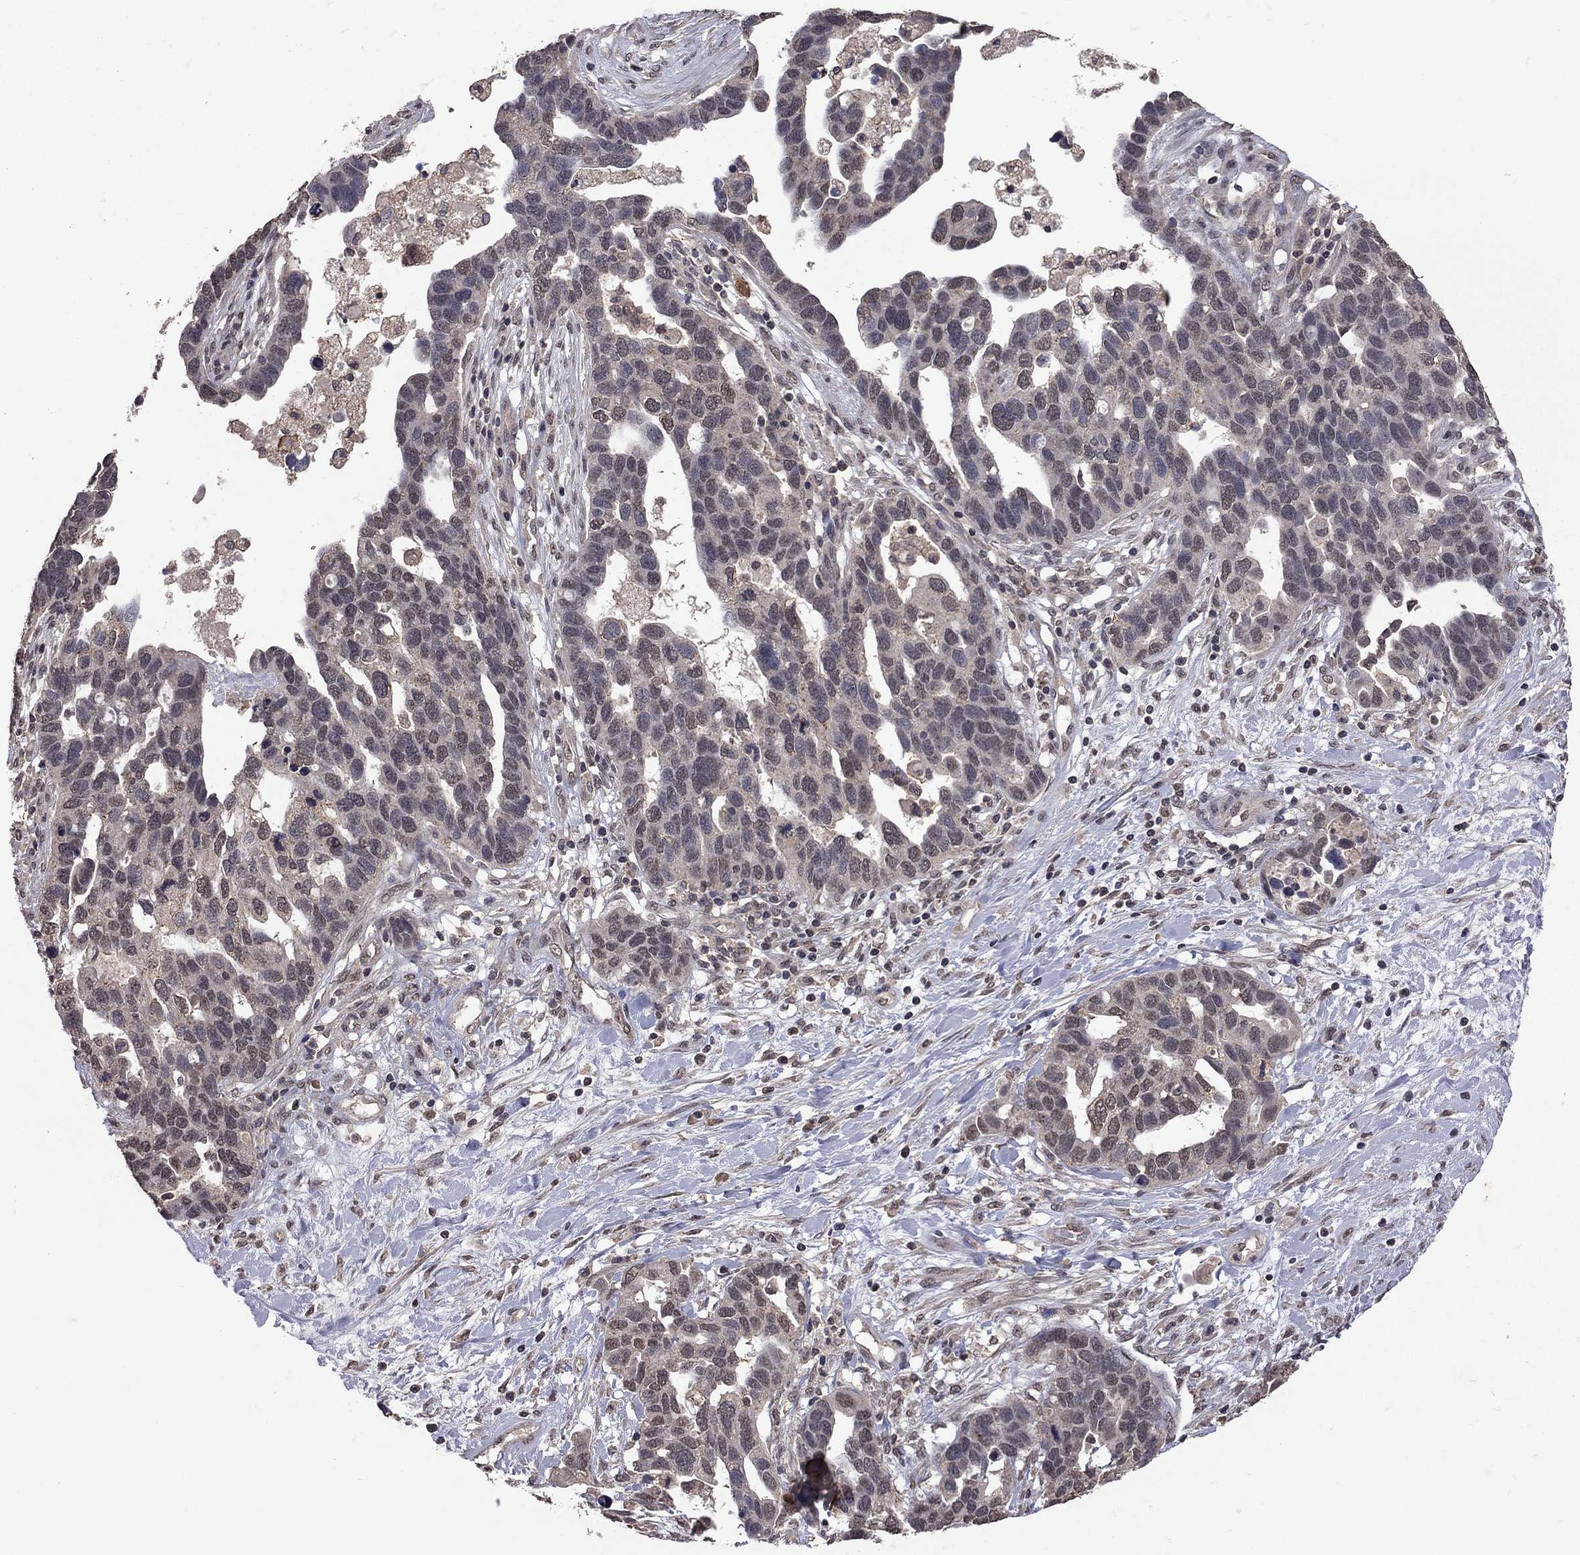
{"staining": {"intensity": "negative", "quantity": "none", "location": "none"}, "tissue": "ovarian cancer", "cell_type": "Tumor cells", "image_type": "cancer", "snomed": [{"axis": "morphology", "description": "Cystadenocarcinoma, serous, NOS"}, {"axis": "topography", "description": "Ovary"}], "caption": "The micrograph reveals no staining of tumor cells in ovarian serous cystadenocarcinoma.", "gene": "TSNARE1", "patient": {"sex": "female", "age": 54}}